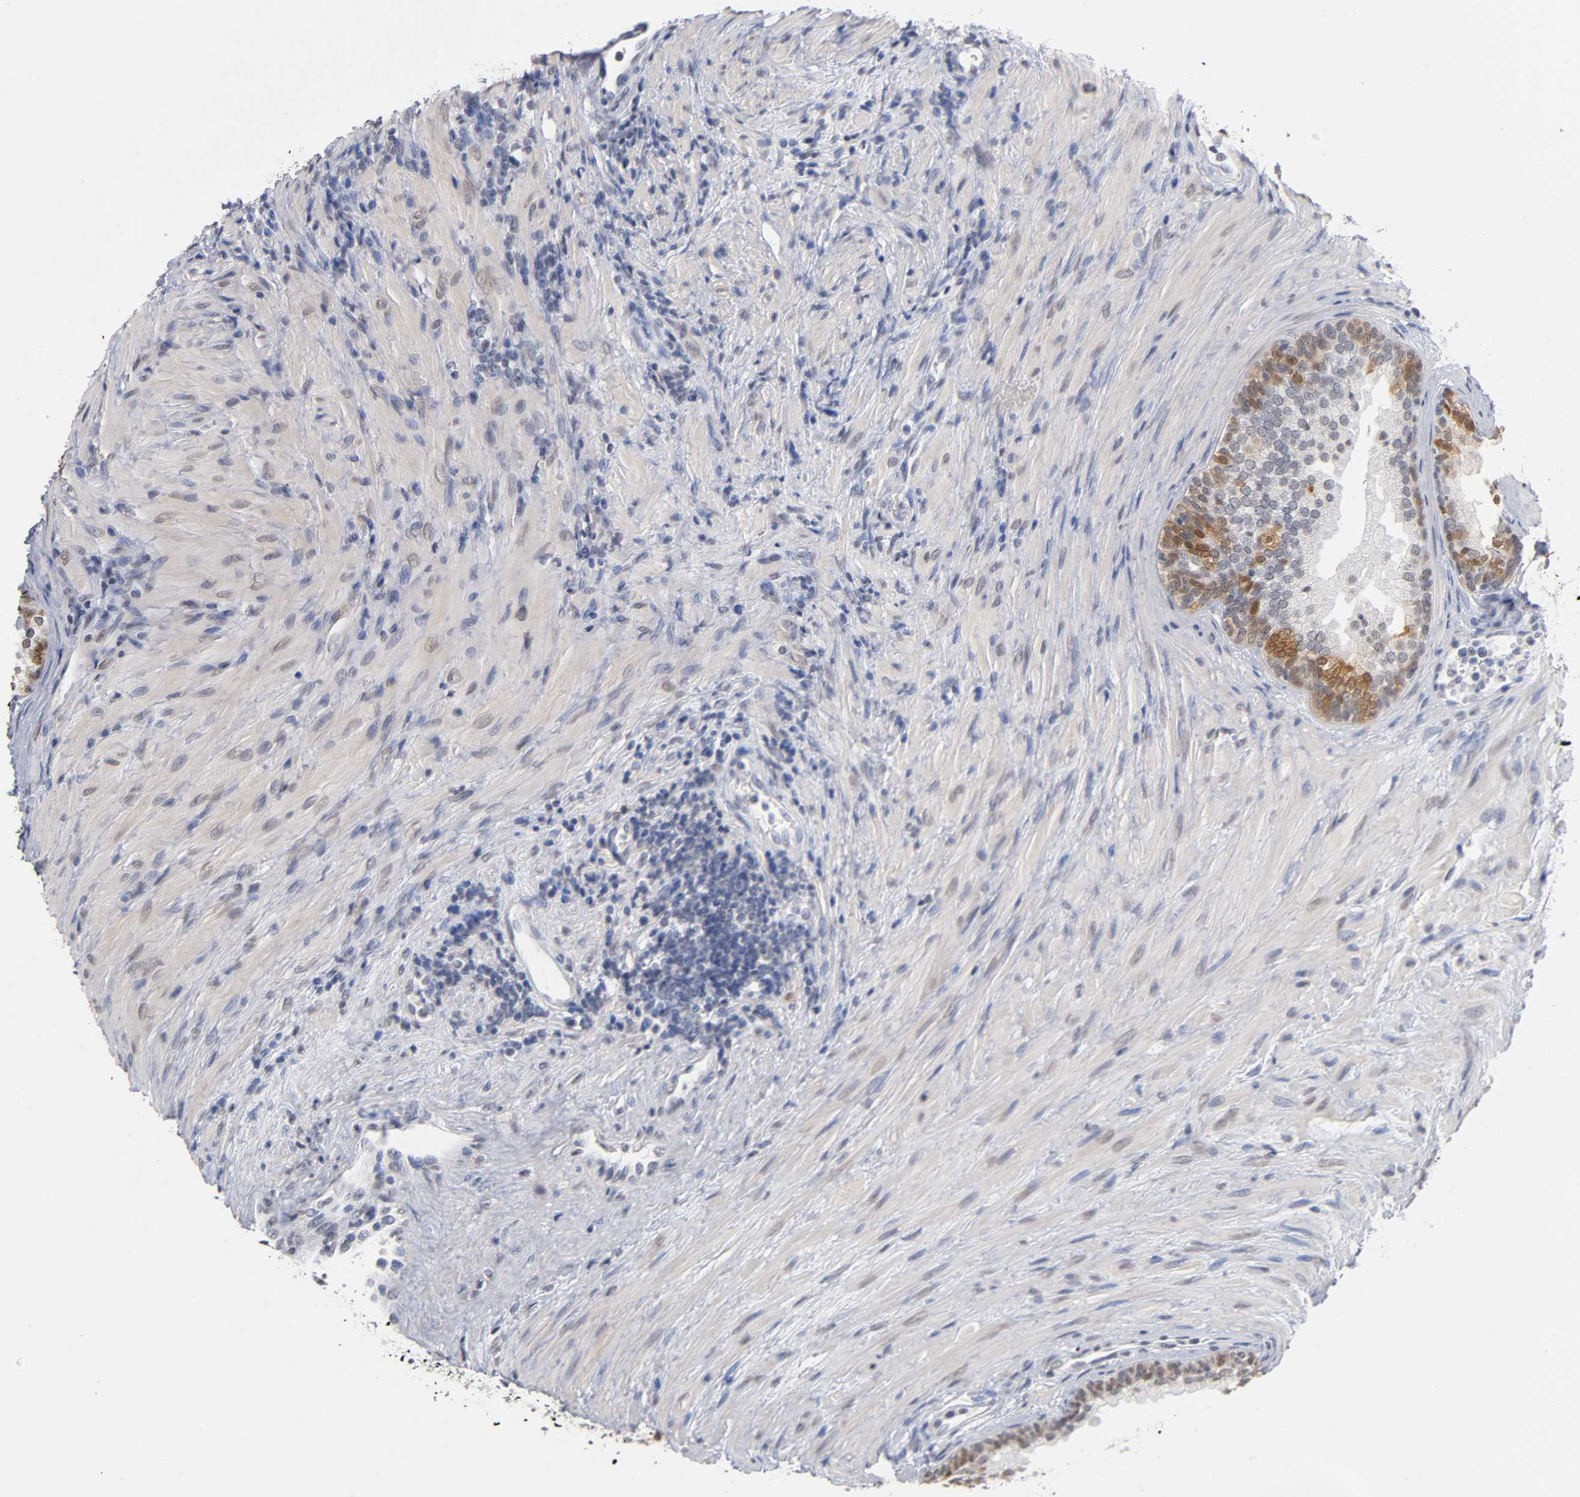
{"staining": {"intensity": "moderate", "quantity": "<25%", "location": "nuclear"}, "tissue": "prostate", "cell_type": "Glandular cells", "image_type": "normal", "snomed": [{"axis": "morphology", "description": "Normal tissue, NOS"}, {"axis": "topography", "description": "Prostate"}], "caption": "Immunohistochemistry (IHC) of unremarkable prostate exhibits low levels of moderate nuclear expression in about <25% of glandular cells. (IHC, brightfield microscopy, high magnification).", "gene": "CRABP2", "patient": {"sex": "male", "age": 76}}